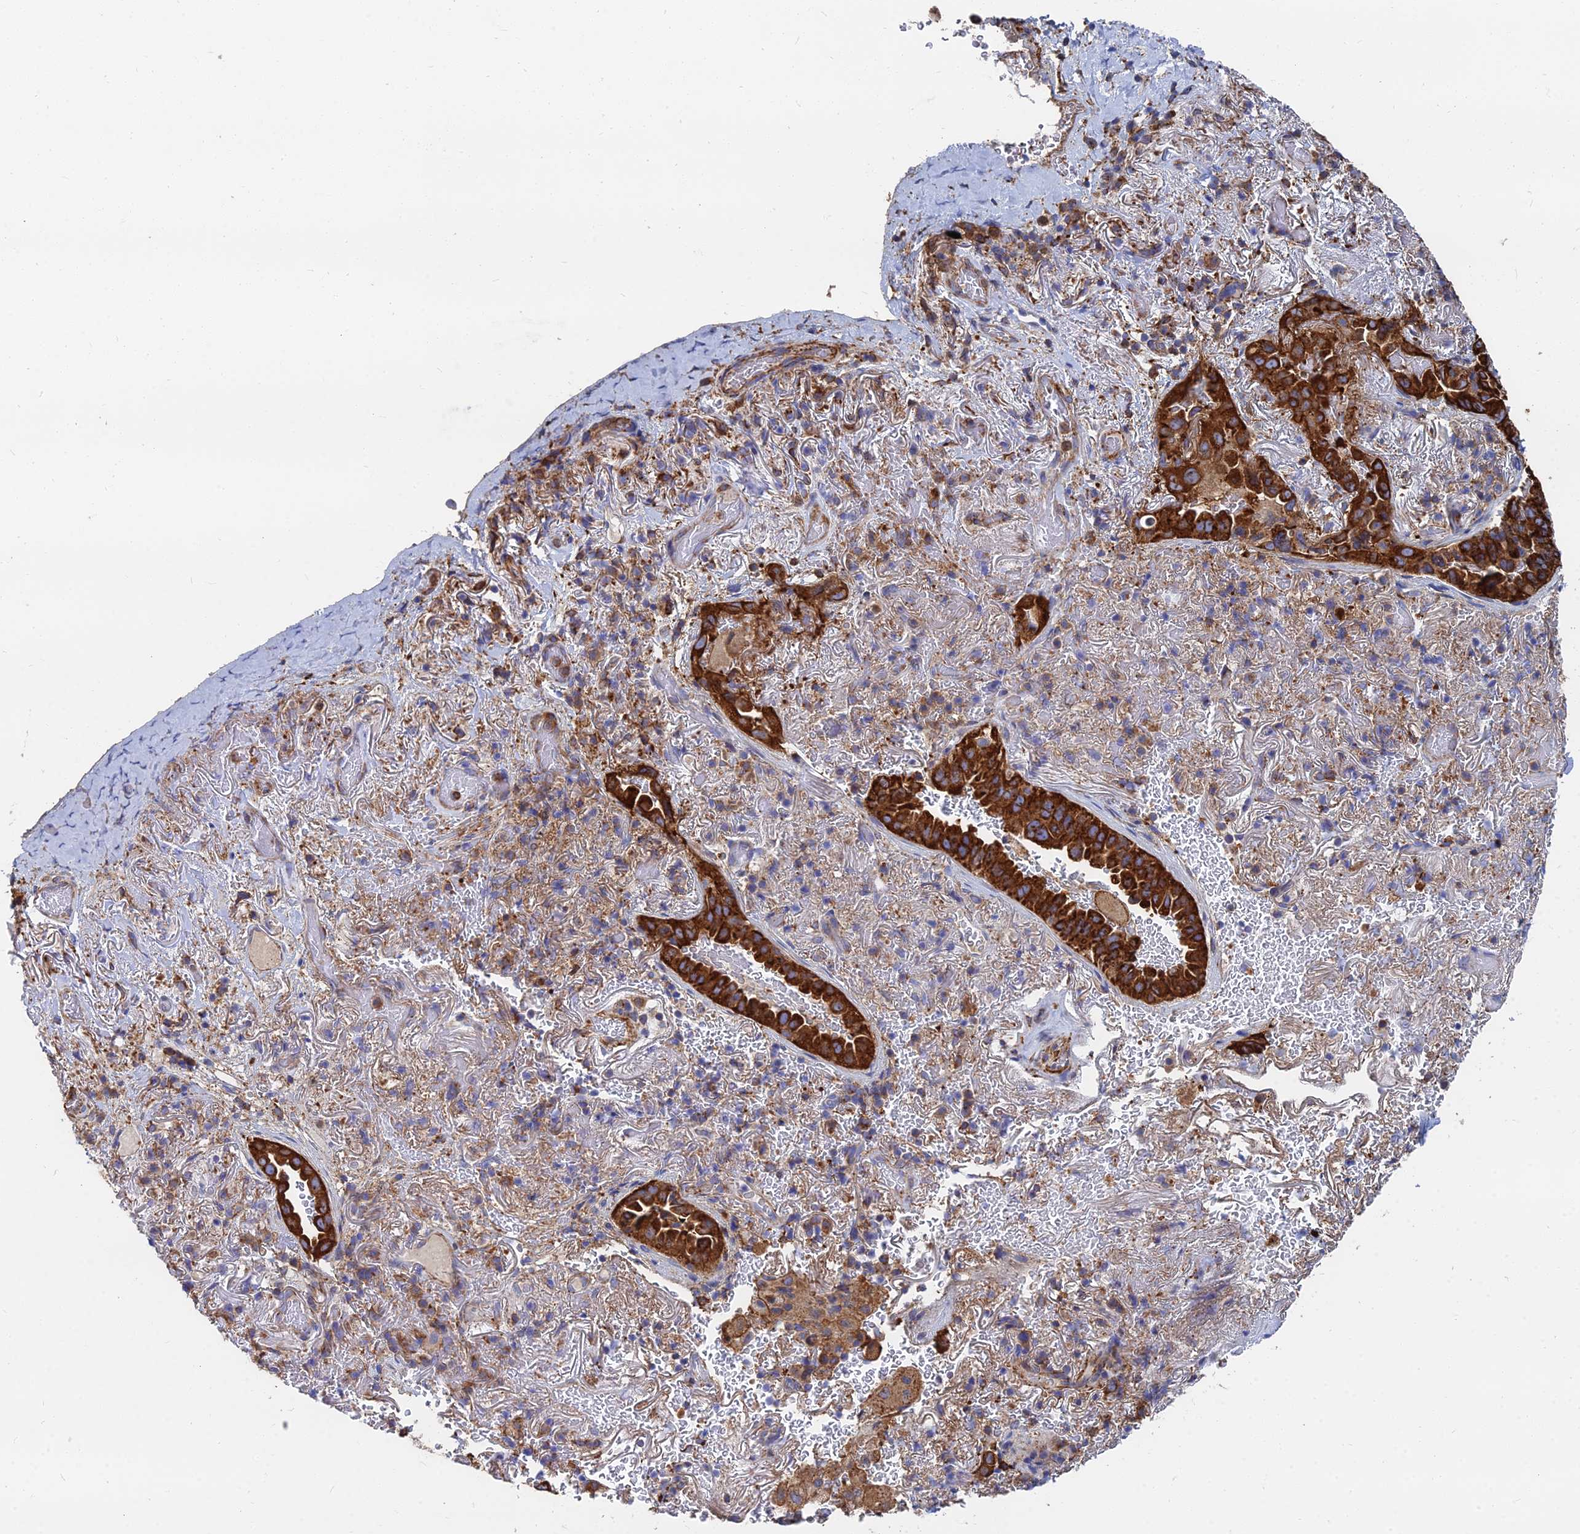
{"staining": {"intensity": "strong", "quantity": ">75%", "location": "cytoplasmic/membranous"}, "tissue": "lung cancer", "cell_type": "Tumor cells", "image_type": "cancer", "snomed": [{"axis": "morphology", "description": "Adenocarcinoma, NOS"}, {"axis": "topography", "description": "Lung"}], "caption": "Immunohistochemical staining of lung cancer exhibits strong cytoplasmic/membranous protein staining in approximately >75% of tumor cells.", "gene": "GPR42", "patient": {"sex": "female", "age": 69}}